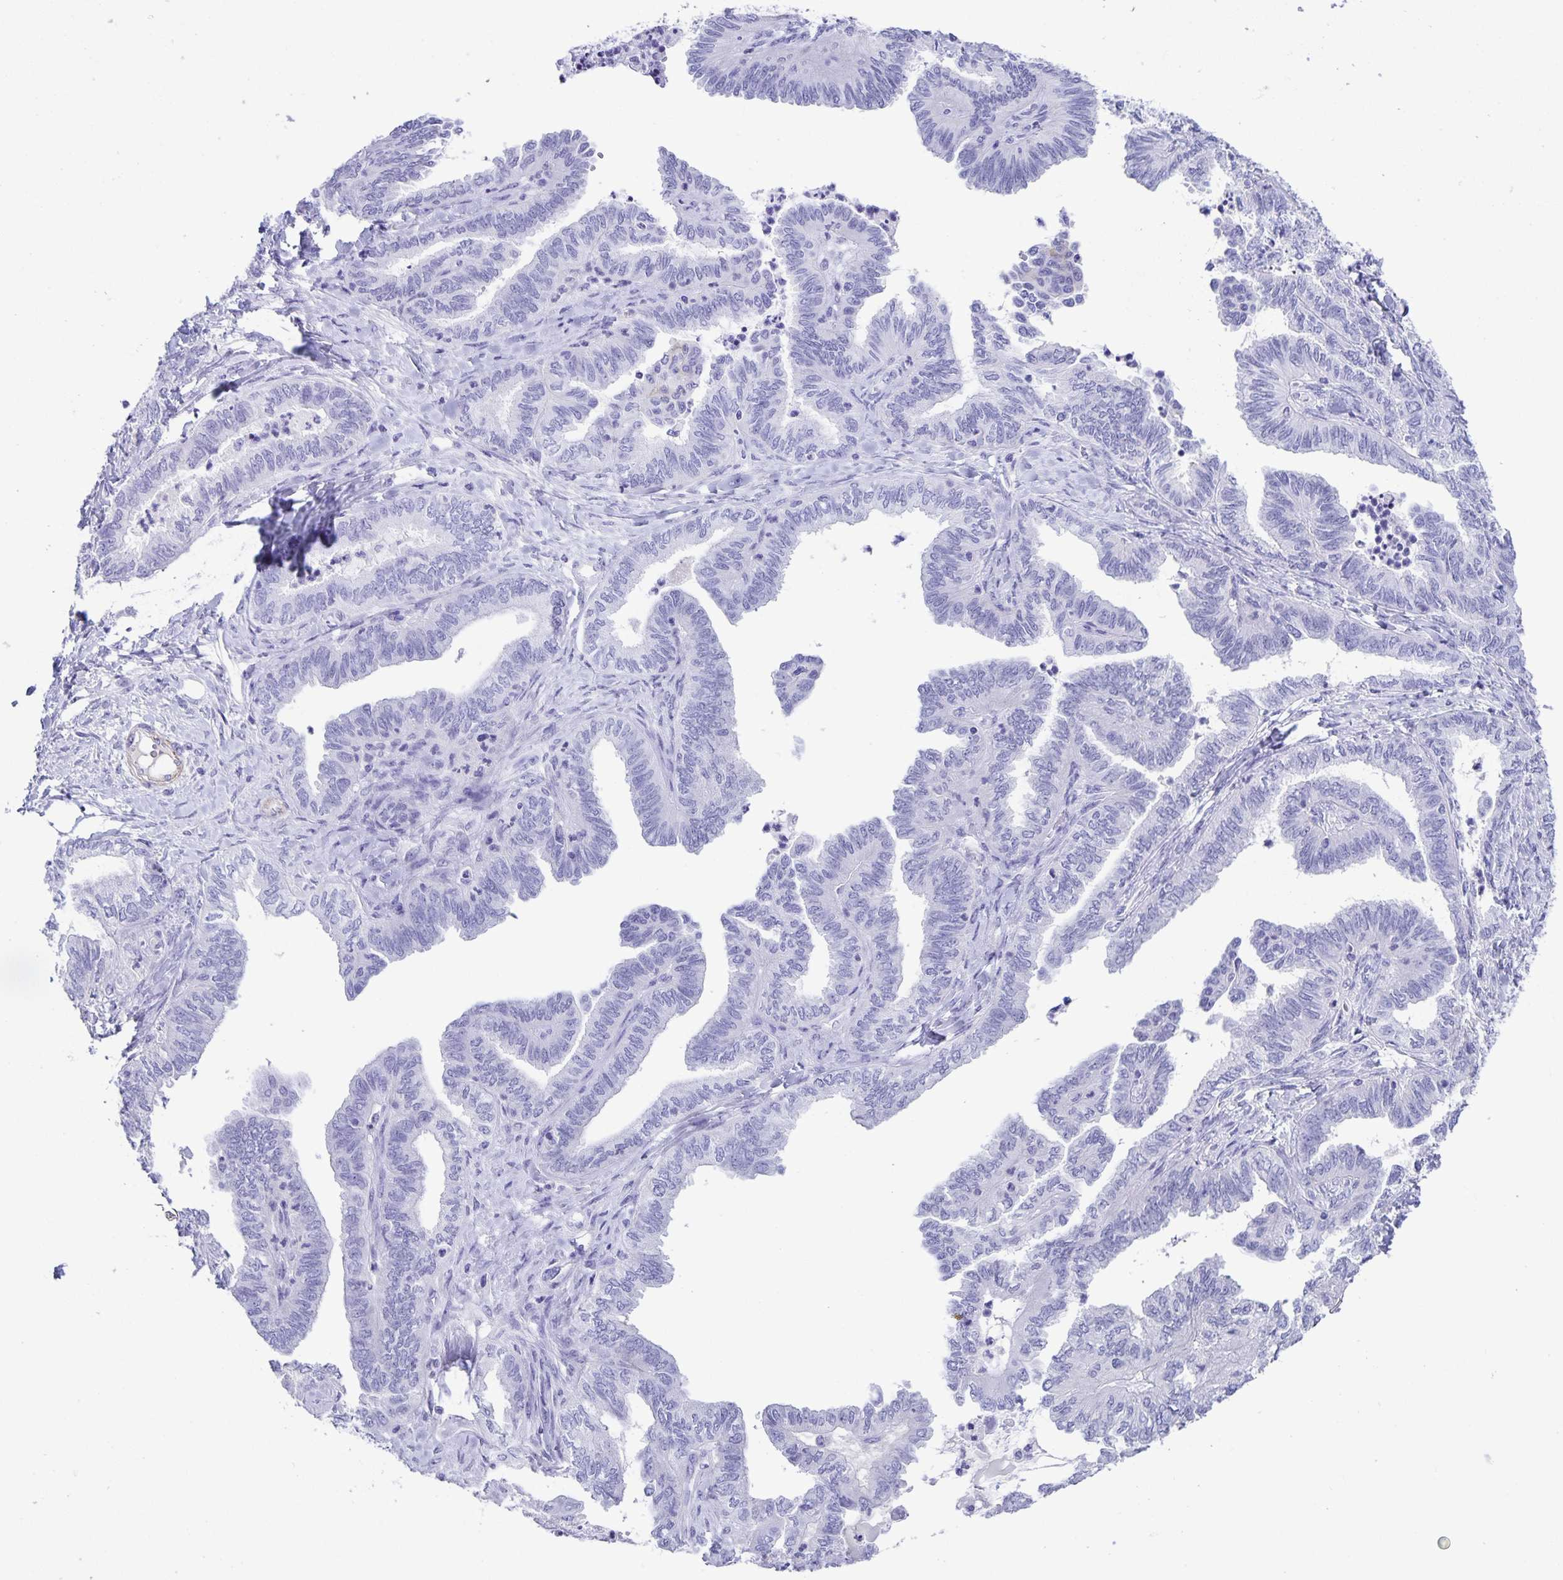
{"staining": {"intensity": "negative", "quantity": "none", "location": "none"}, "tissue": "ovarian cancer", "cell_type": "Tumor cells", "image_type": "cancer", "snomed": [{"axis": "morphology", "description": "Carcinoma, endometroid"}, {"axis": "topography", "description": "Ovary"}], "caption": "A photomicrograph of endometroid carcinoma (ovarian) stained for a protein displays no brown staining in tumor cells.", "gene": "UBQLN3", "patient": {"sex": "female", "age": 70}}